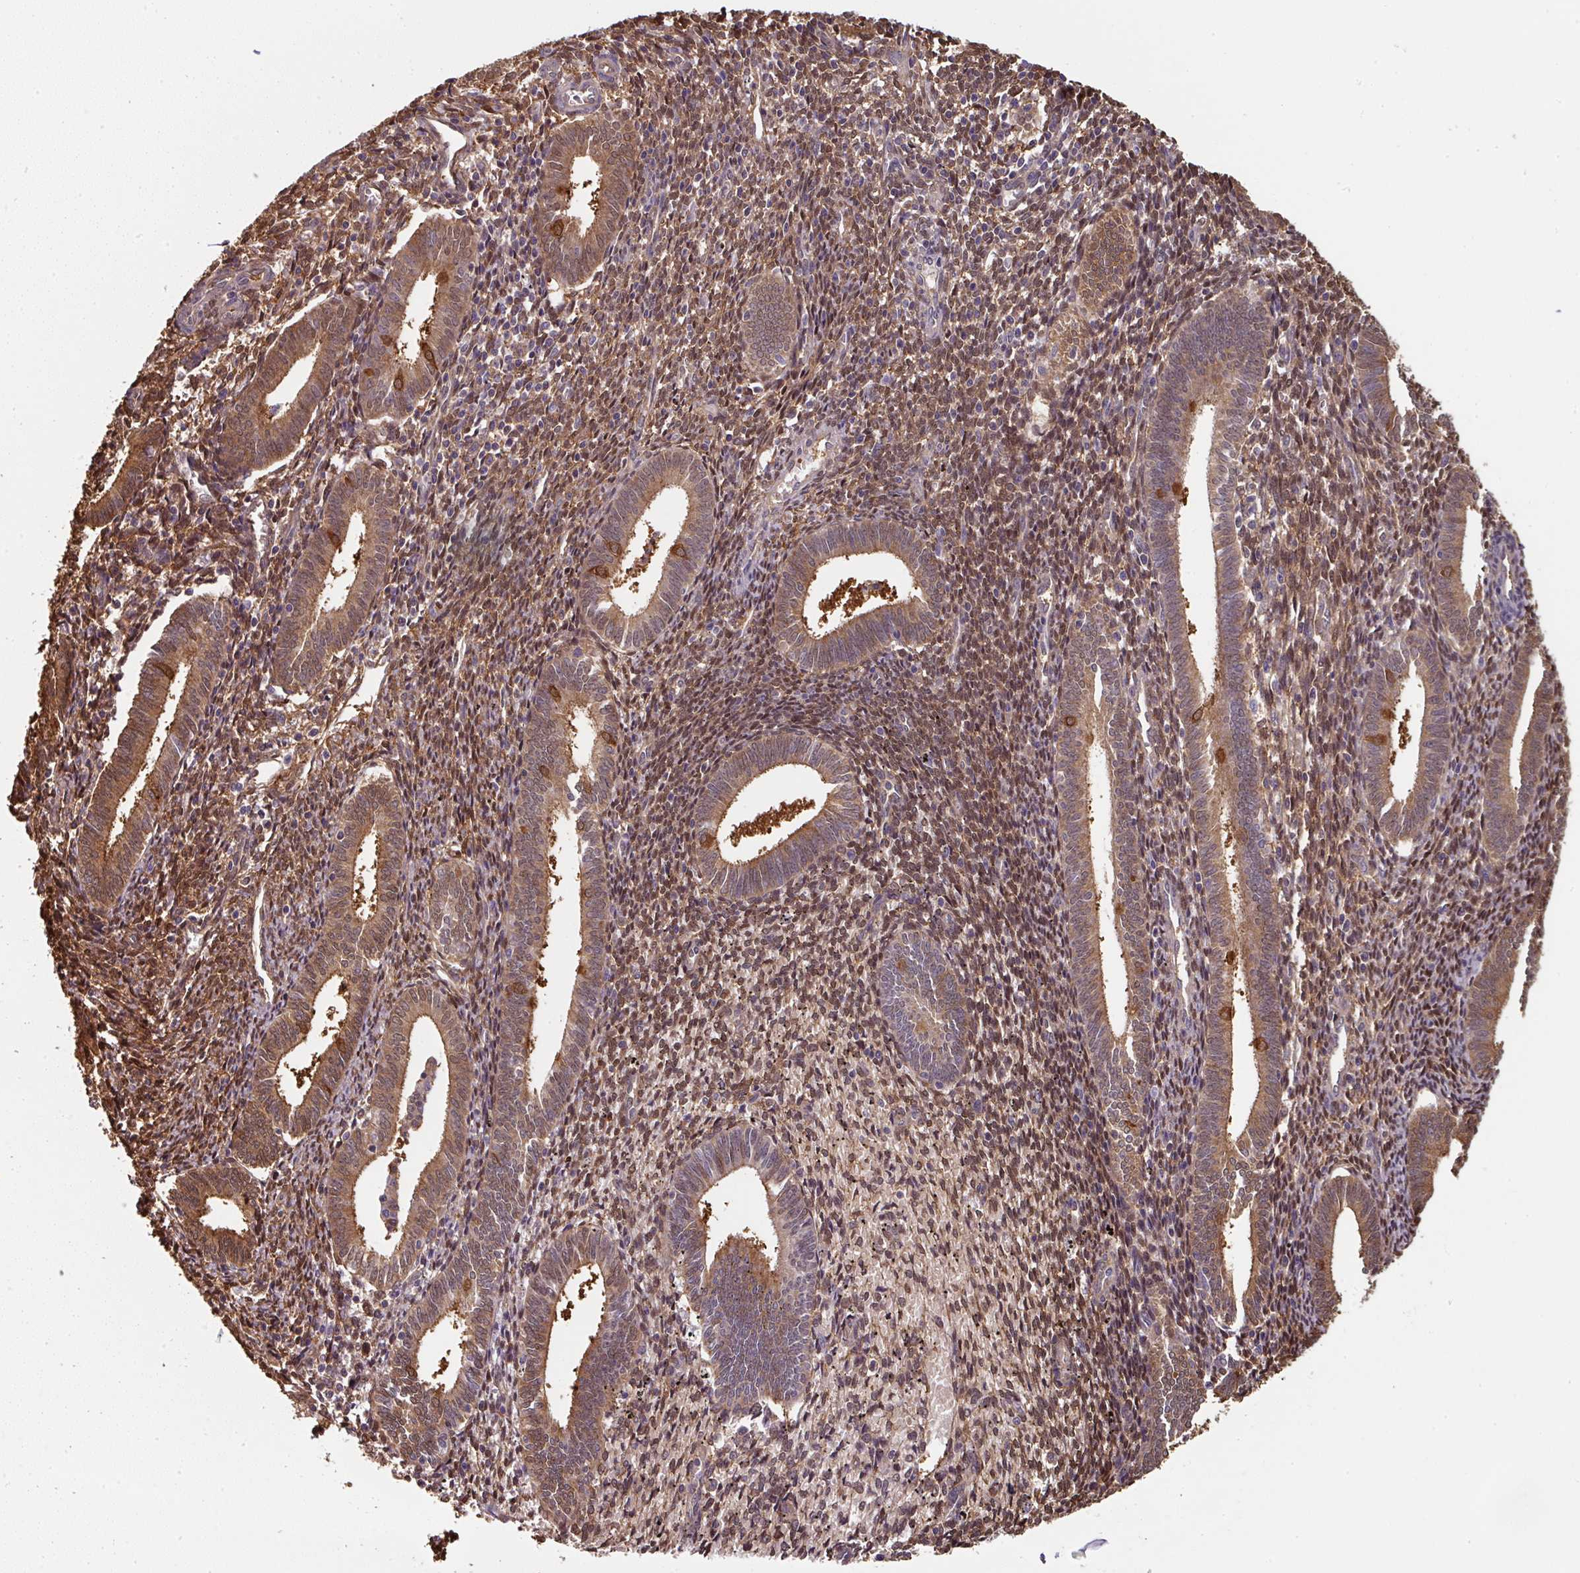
{"staining": {"intensity": "moderate", "quantity": ">75%", "location": "cytoplasmic/membranous"}, "tissue": "endometrium", "cell_type": "Cells in endometrial stroma", "image_type": "normal", "snomed": [{"axis": "morphology", "description": "Normal tissue, NOS"}, {"axis": "topography", "description": "Endometrium"}], "caption": "This photomicrograph displays benign endometrium stained with immunohistochemistry to label a protein in brown. The cytoplasmic/membranous of cells in endometrial stroma show moderate positivity for the protein. Nuclei are counter-stained blue.", "gene": "ST13", "patient": {"sex": "female", "age": 41}}